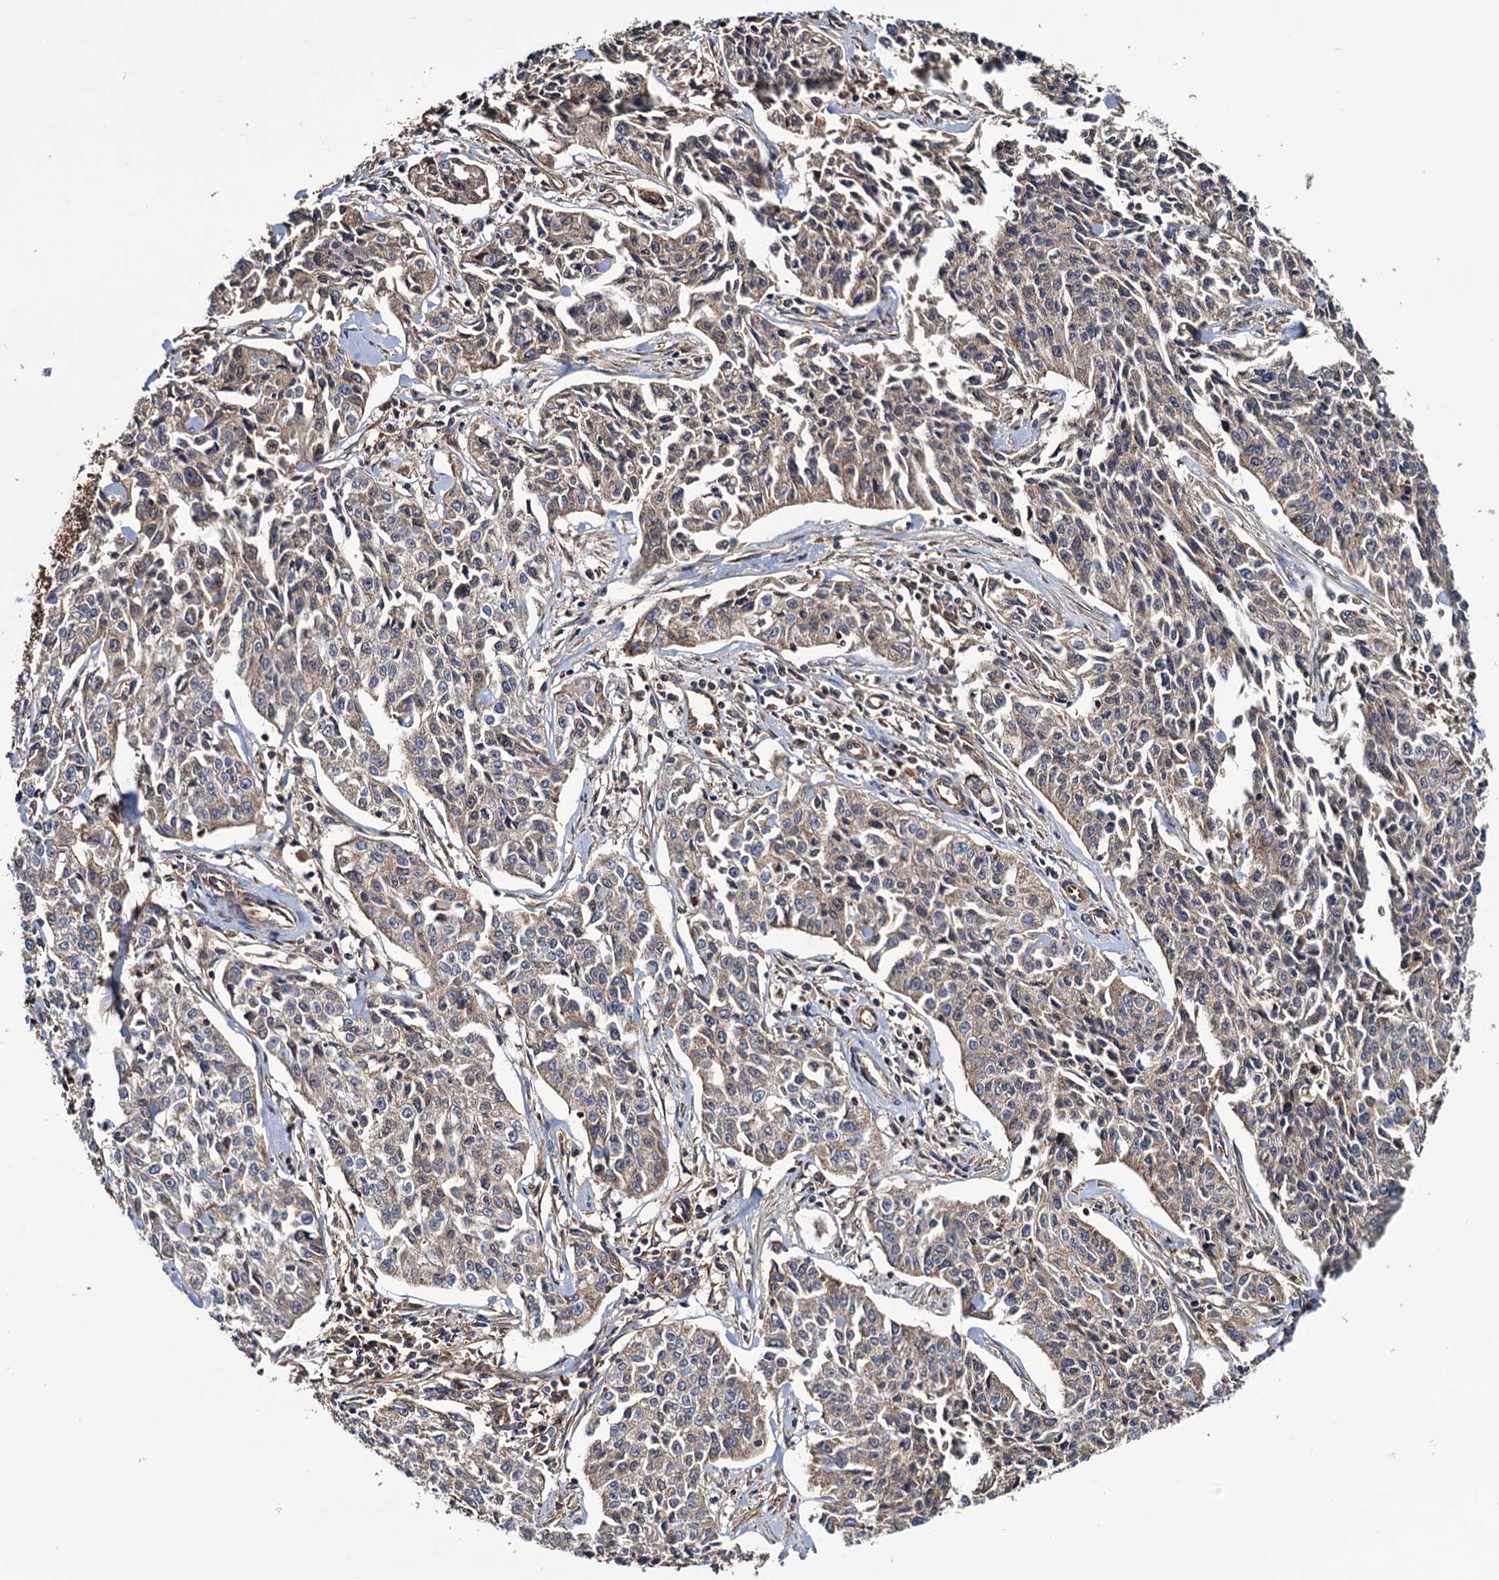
{"staining": {"intensity": "negative", "quantity": "none", "location": "none"}, "tissue": "cervical cancer", "cell_type": "Tumor cells", "image_type": "cancer", "snomed": [{"axis": "morphology", "description": "Squamous cell carcinoma, NOS"}, {"axis": "topography", "description": "Cervix"}], "caption": "Photomicrograph shows no protein expression in tumor cells of squamous cell carcinoma (cervical) tissue.", "gene": "MRPL42", "patient": {"sex": "female", "age": 35}}